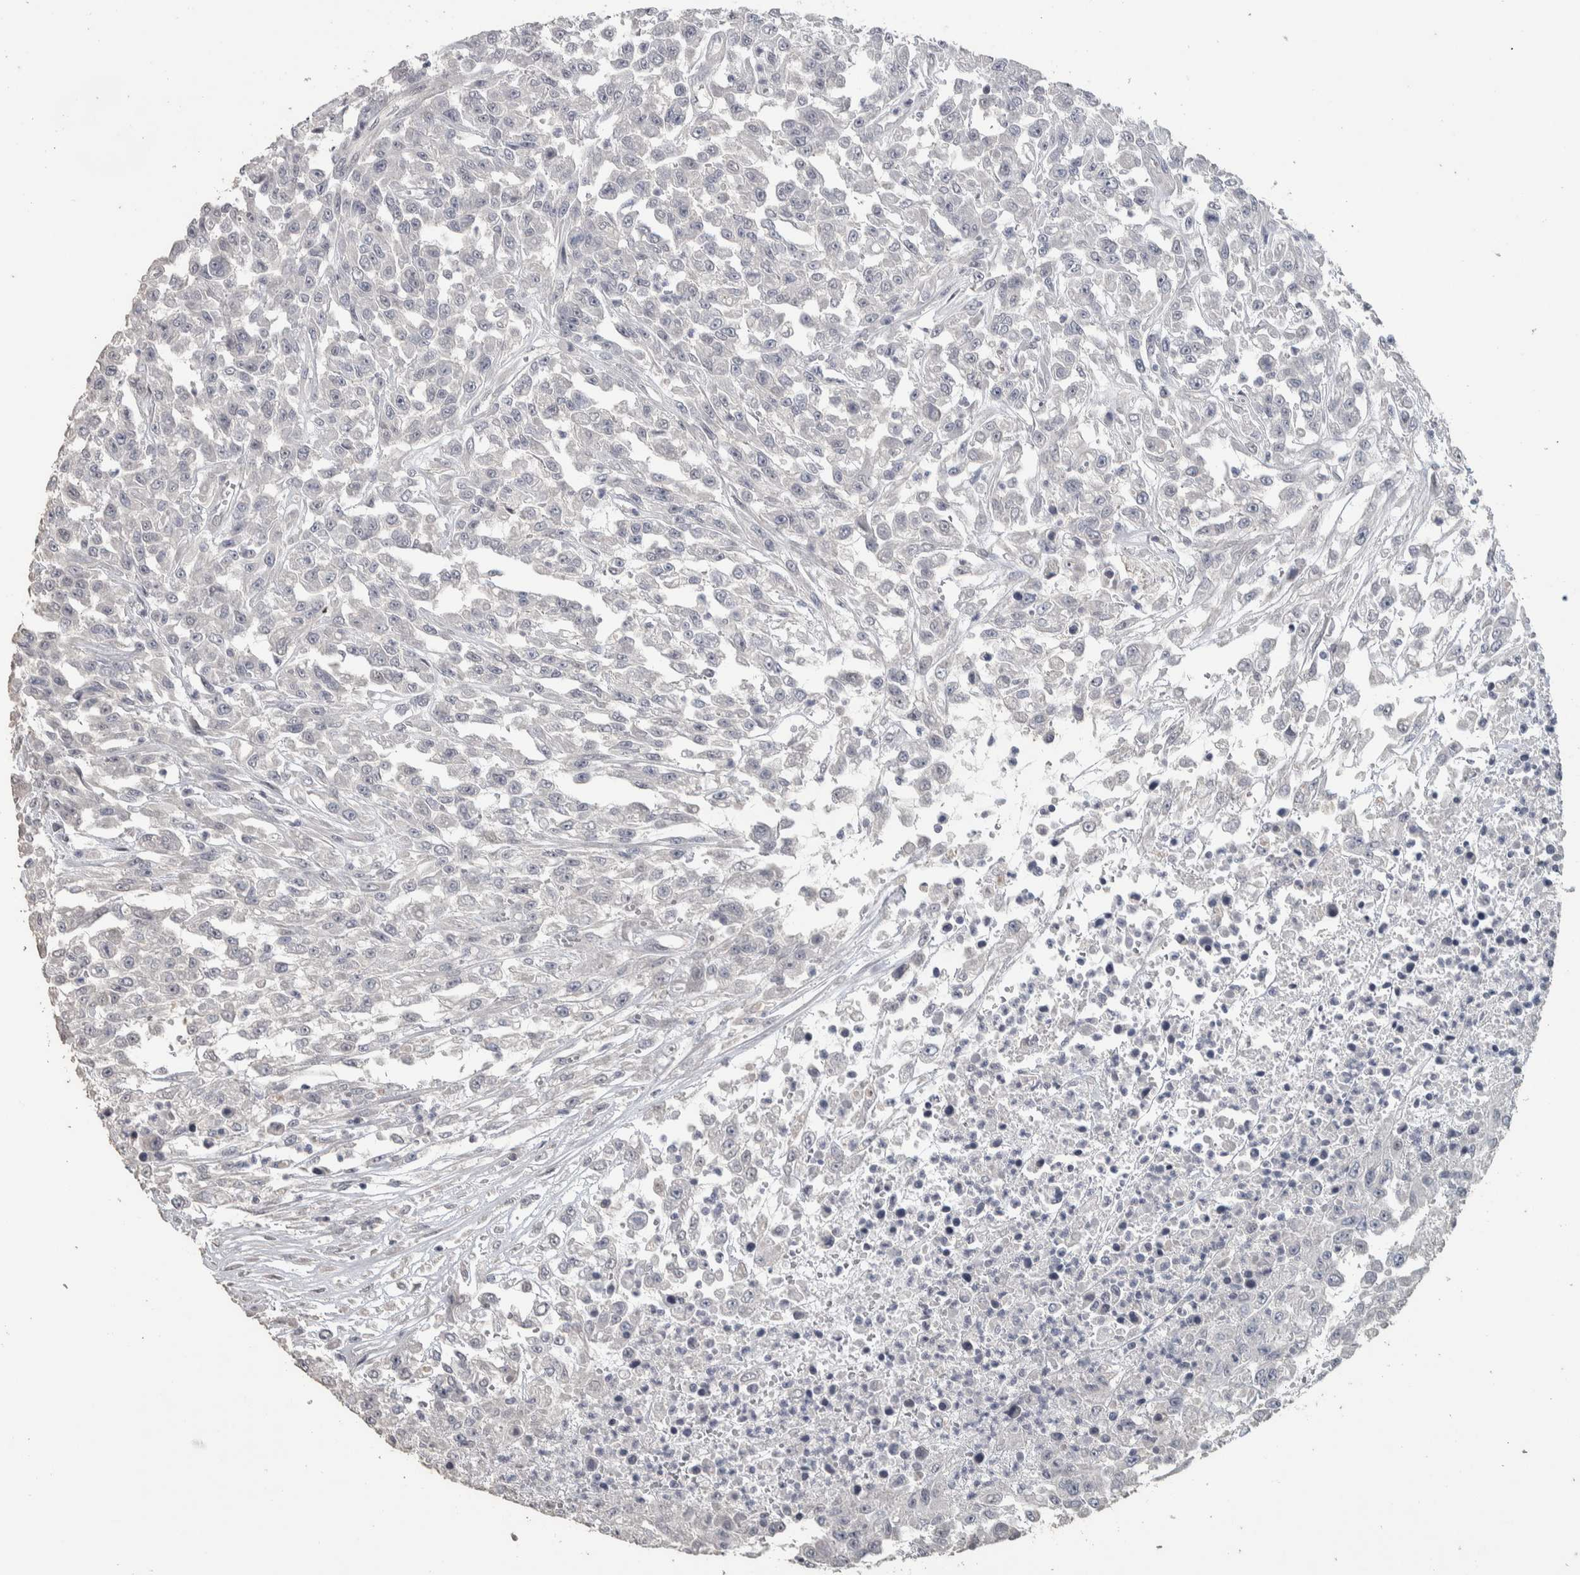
{"staining": {"intensity": "negative", "quantity": "none", "location": "none"}, "tissue": "urothelial cancer", "cell_type": "Tumor cells", "image_type": "cancer", "snomed": [{"axis": "morphology", "description": "Urothelial carcinoma, High grade"}, {"axis": "topography", "description": "Urinary bladder"}], "caption": "Immunohistochemistry photomicrograph of human urothelial carcinoma (high-grade) stained for a protein (brown), which demonstrates no expression in tumor cells.", "gene": "NECAB1", "patient": {"sex": "male", "age": 46}}